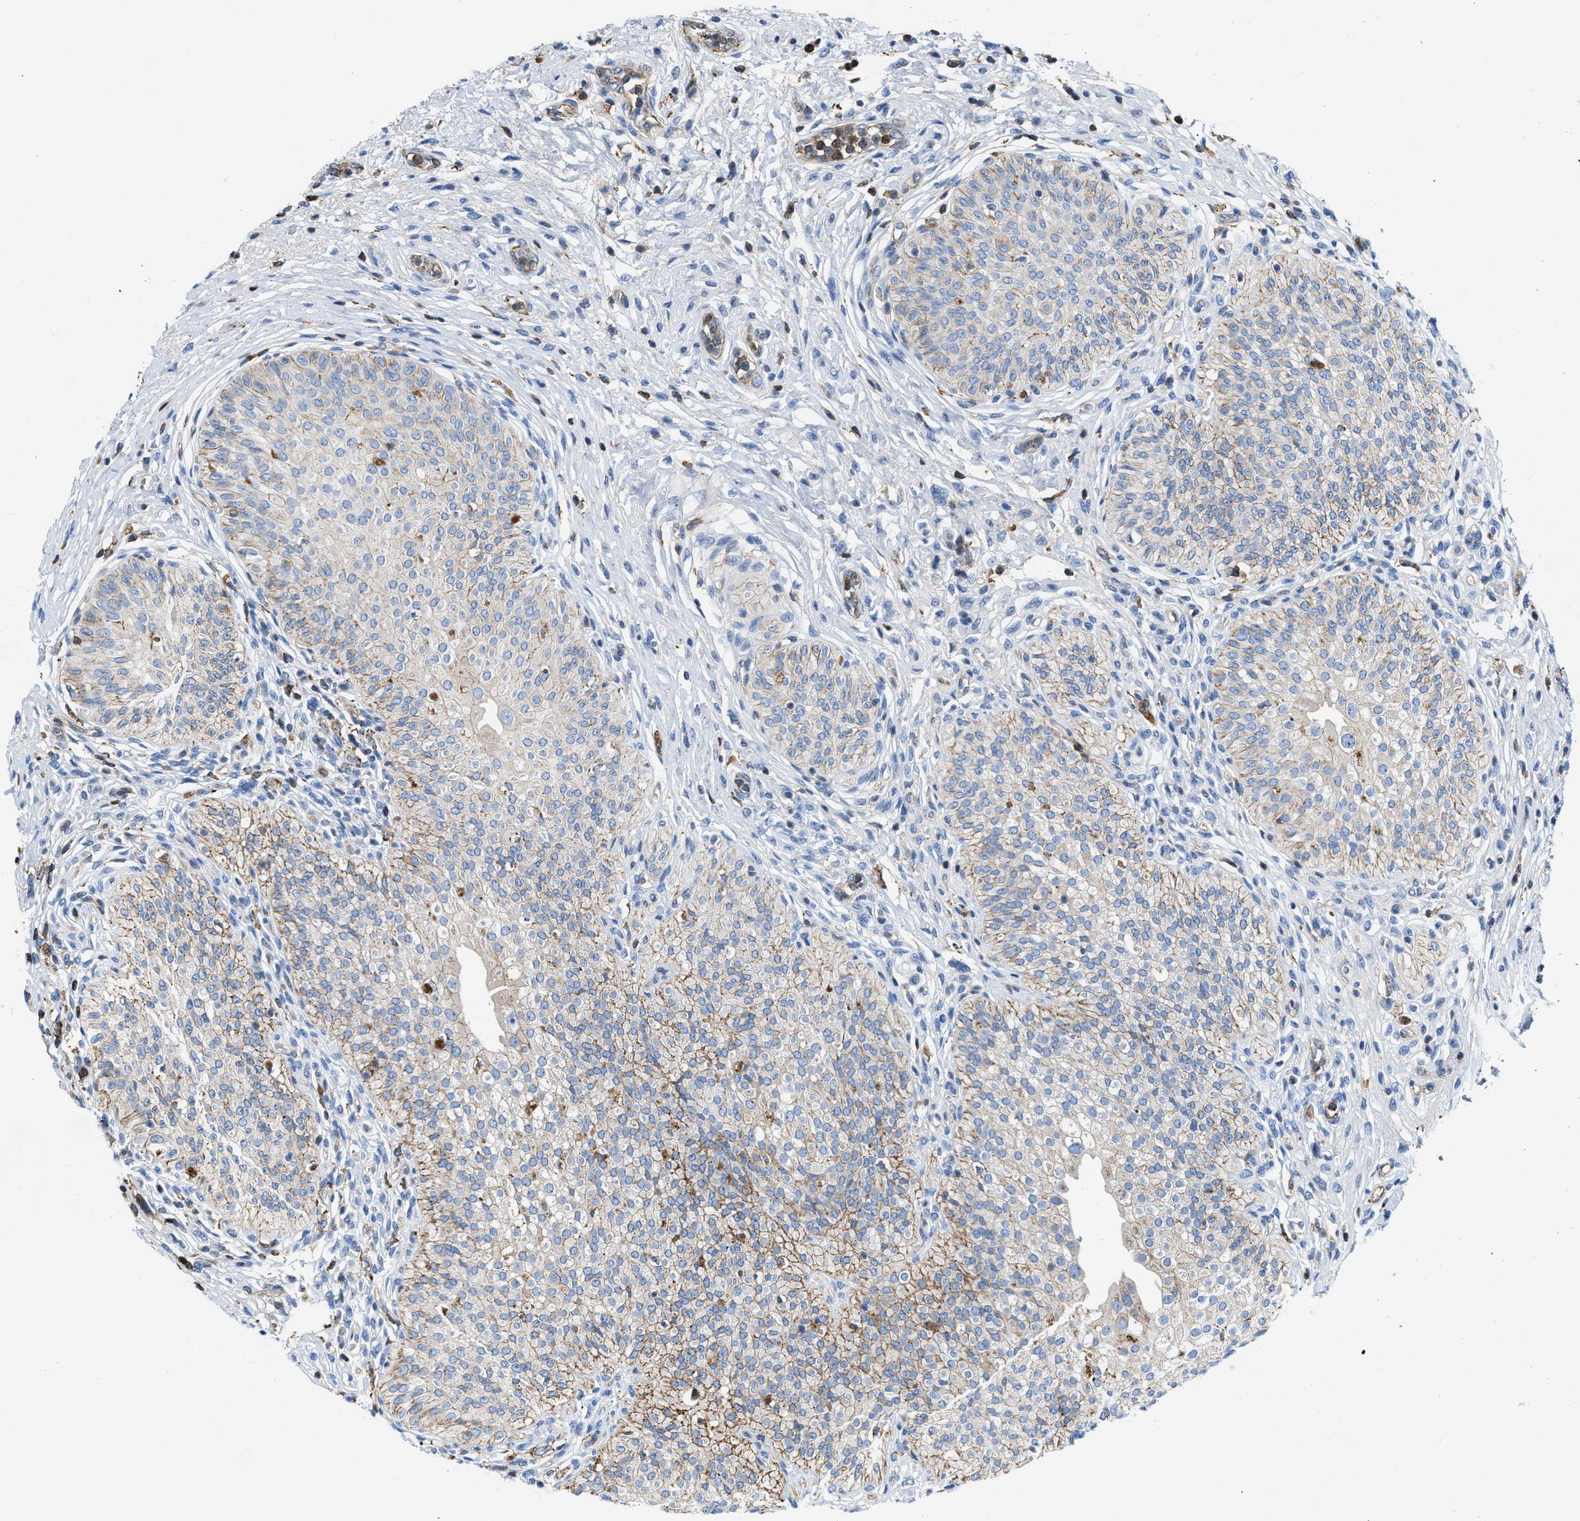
{"staining": {"intensity": "moderate", "quantity": "25%-75%", "location": "cytoplasmic/membranous"}, "tissue": "urinary bladder", "cell_type": "Urothelial cells", "image_type": "normal", "snomed": [{"axis": "morphology", "description": "Normal tissue, NOS"}, {"axis": "topography", "description": "Urinary bladder"}], "caption": "Urinary bladder was stained to show a protein in brown. There is medium levels of moderate cytoplasmic/membranous positivity in approximately 25%-75% of urothelial cells. Using DAB (3,3'-diaminobenzidine) (brown) and hematoxylin (blue) stains, captured at high magnification using brightfield microscopy.", "gene": "ATP6V0D1", "patient": {"sex": "male", "age": 46}}